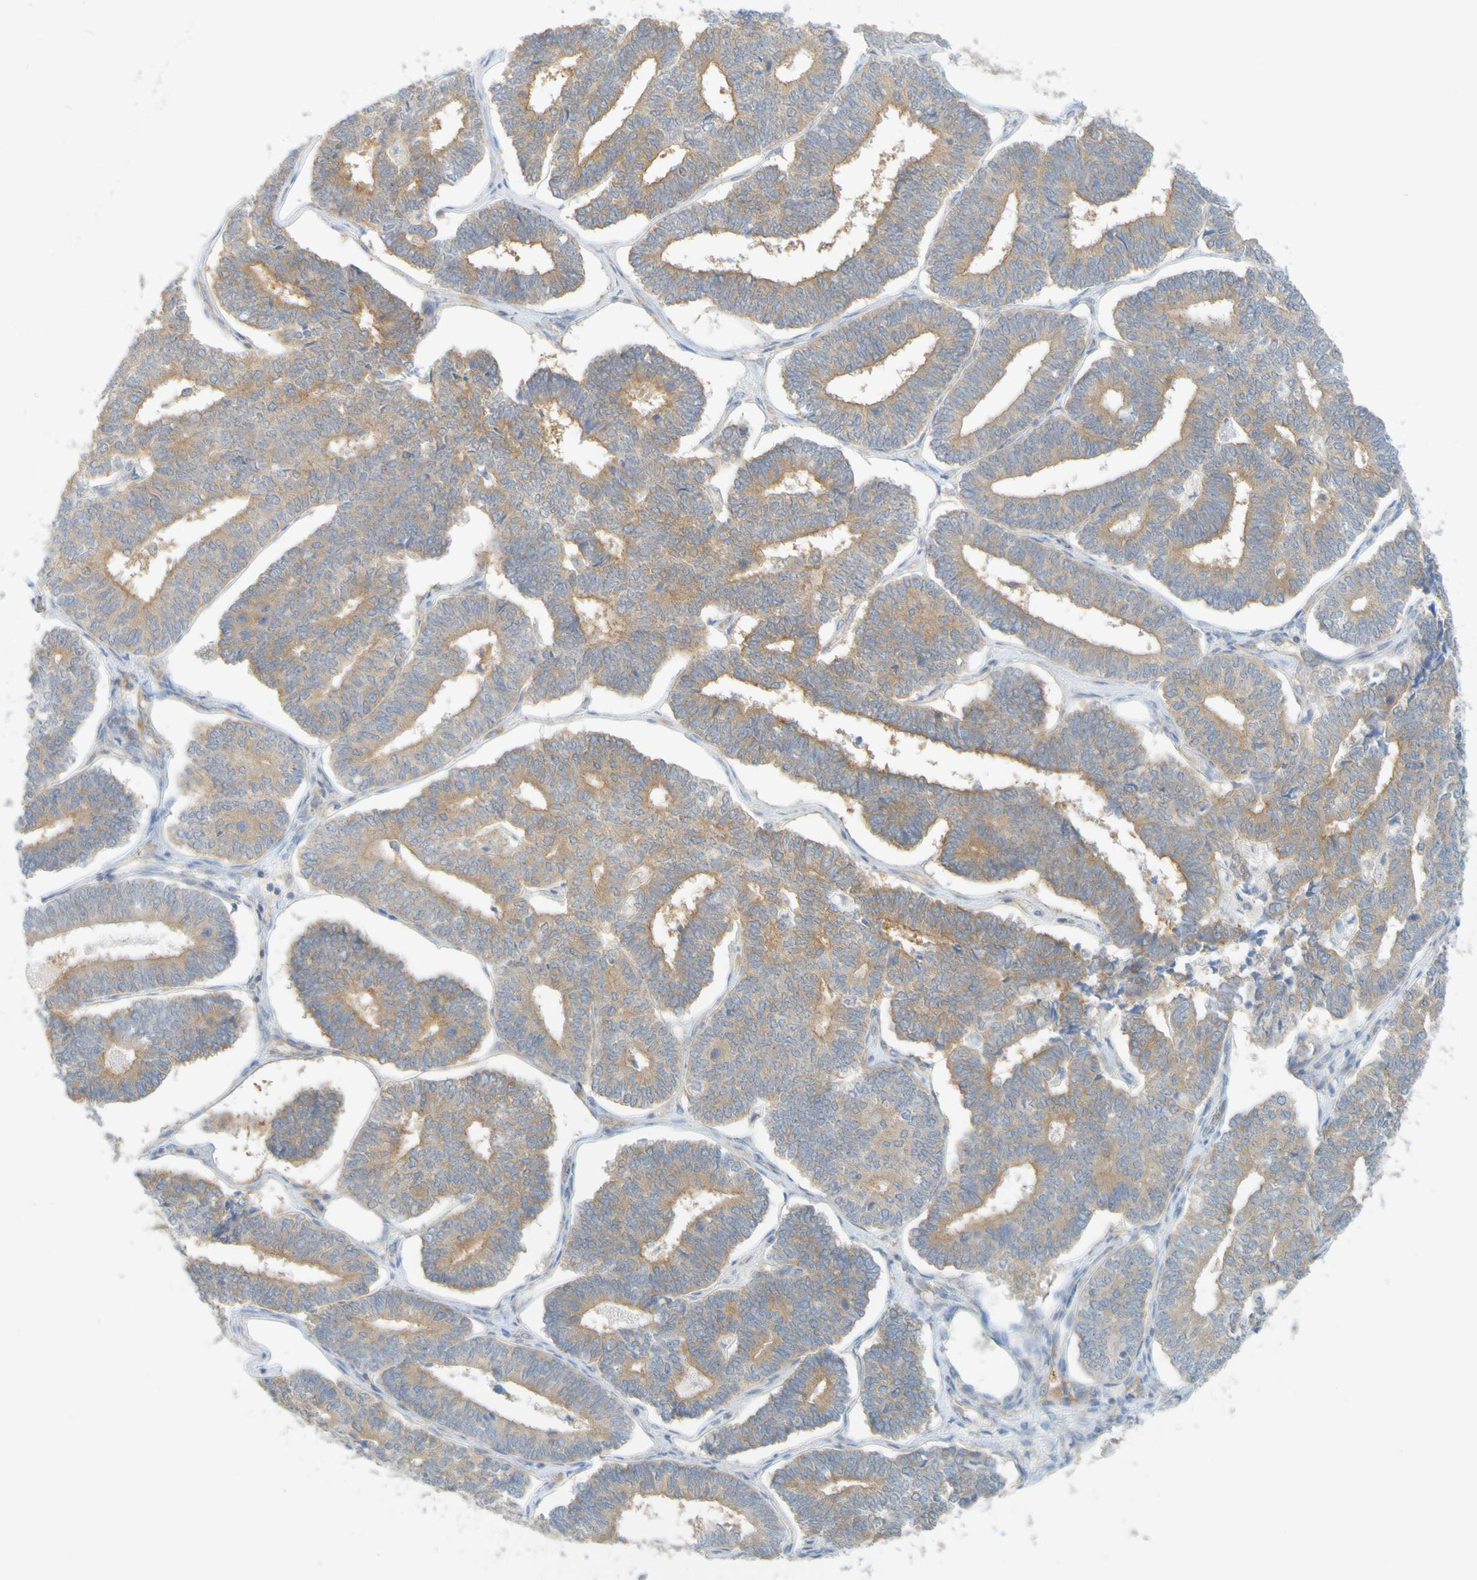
{"staining": {"intensity": "moderate", "quantity": ">75%", "location": "cytoplasmic/membranous"}, "tissue": "endometrial cancer", "cell_type": "Tumor cells", "image_type": "cancer", "snomed": [{"axis": "morphology", "description": "Adenocarcinoma, NOS"}, {"axis": "topography", "description": "Endometrium"}], "caption": "The immunohistochemical stain shows moderate cytoplasmic/membranous expression in tumor cells of endometrial cancer tissue. (Brightfield microscopy of DAB IHC at high magnification).", "gene": "APPL1", "patient": {"sex": "female", "age": 70}}